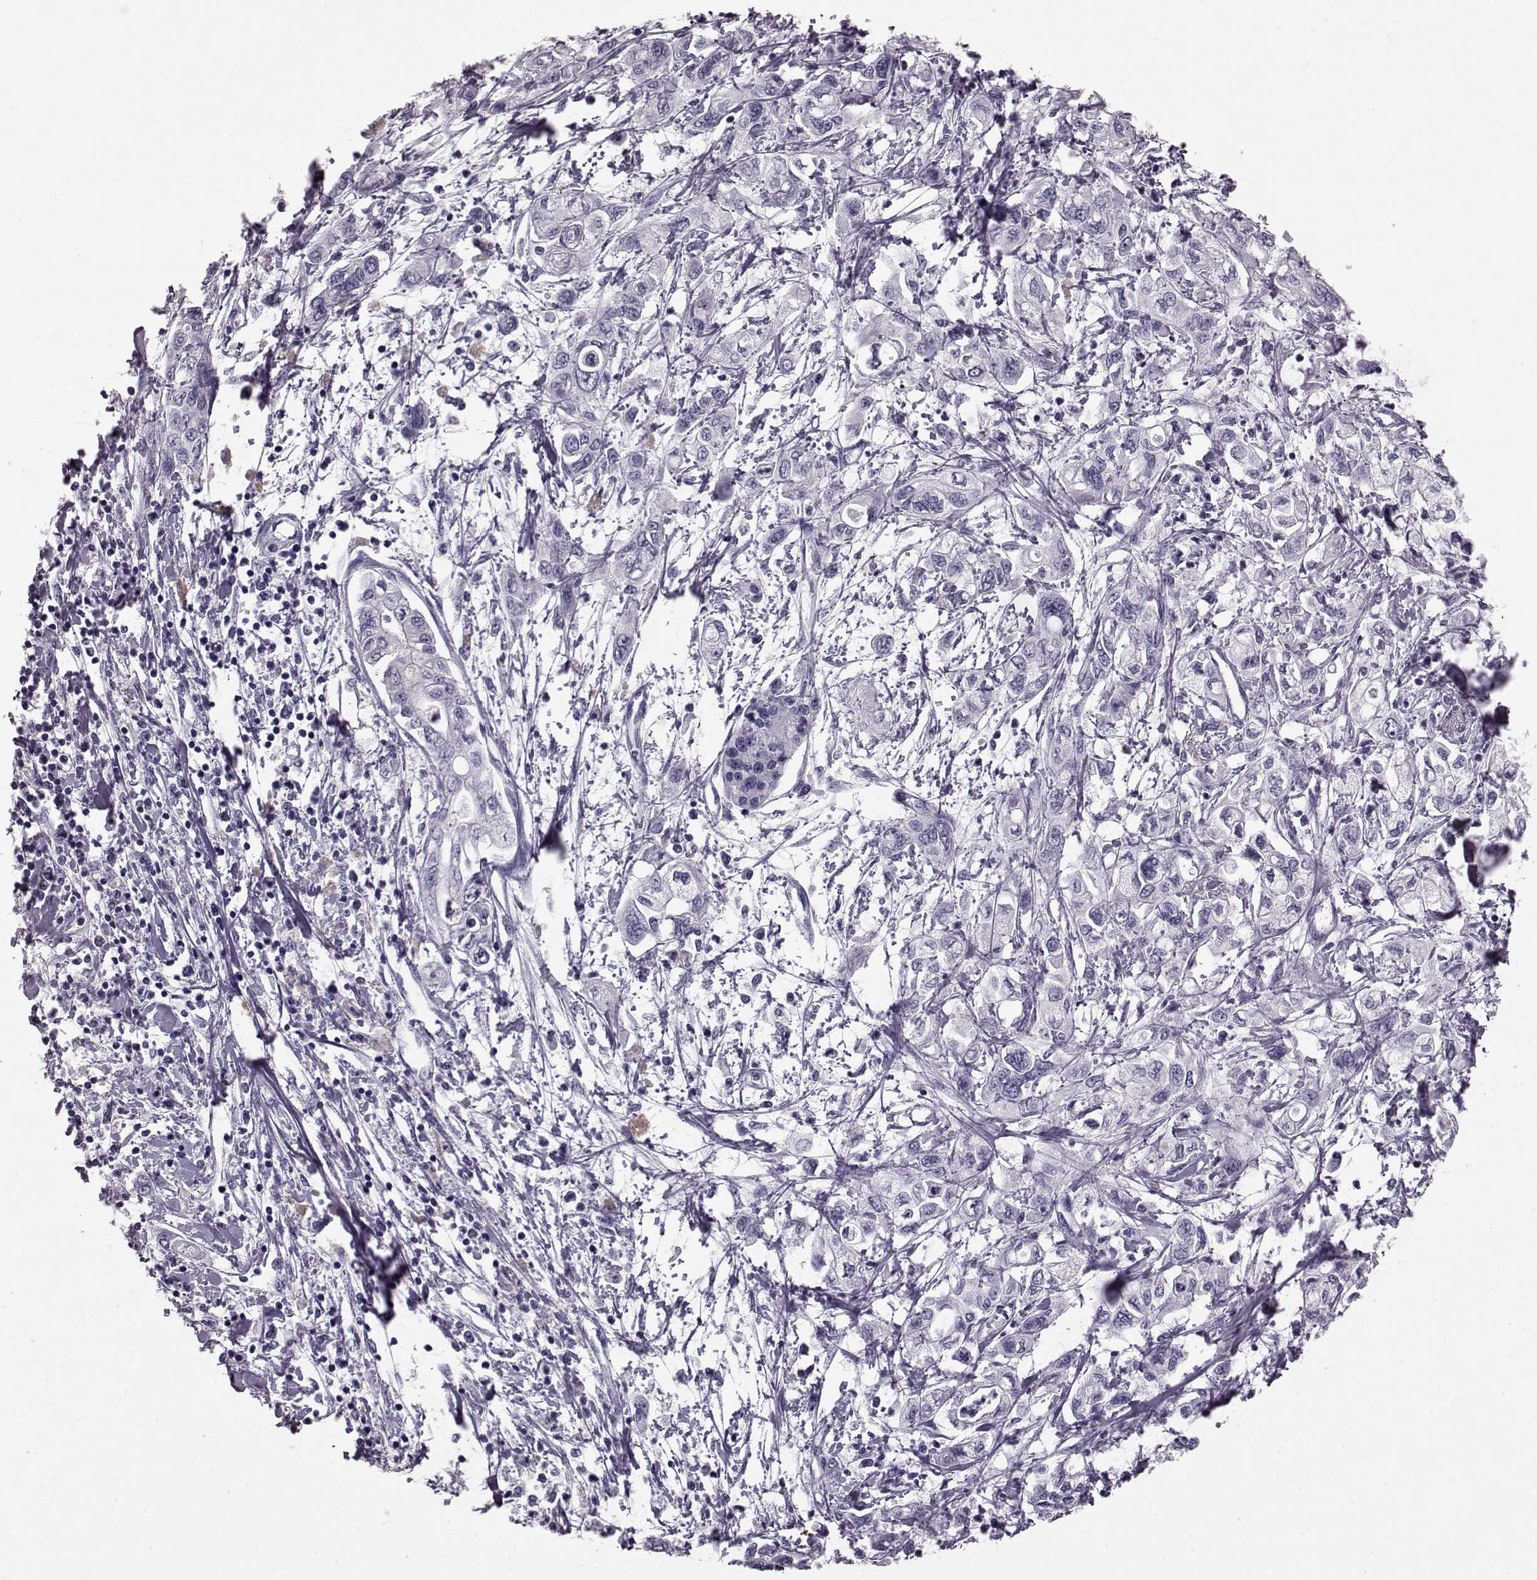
{"staining": {"intensity": "negative", "quantity": "none", "location": "none"}, "tissue": "pancreatic cancer", "cell_type": "Tumor cells", "image_type": "cancer", "snomed": [{"axis": "morphology", "description": "Adenocarcinoma, NOS"}, {"axis": "topography", "description": "Pancreas"}], "caption": "Immunohistochemistry image of human pancreatic cancer stained for a protein (brown), which exhibits no staining in tumor cells.", "gene": "AIPL1", "patient": {"sex": "male", "age": 54}}